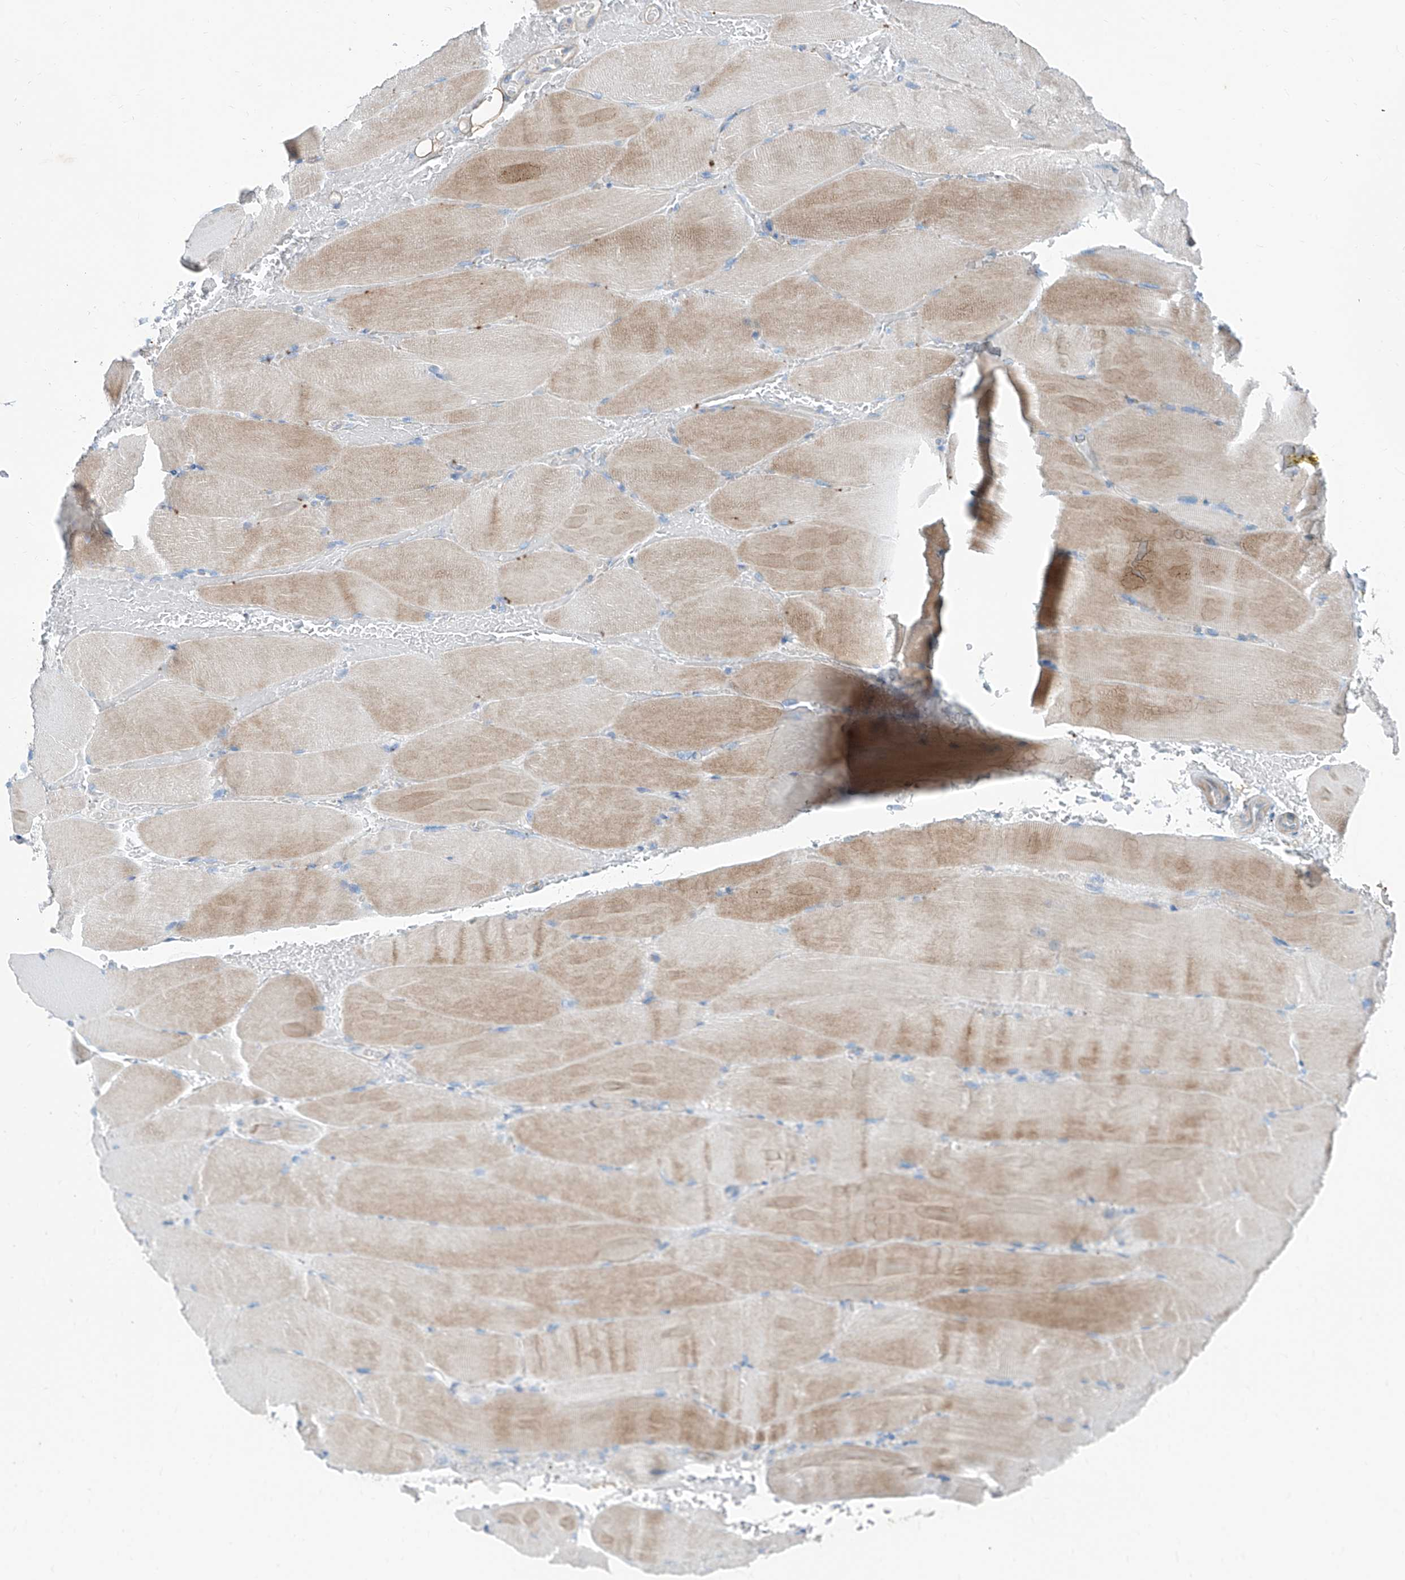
{"staining": {"intensity": "weak", "quantity": "25%-75%", "location": "cytoplasmic/membranous"}, "tissue": "skeletal muscle", "cell_type": "Myocytes", "image_type": "normal", "snomed": [{"axis": "morphology", "description": "Normal tissue, NOS"}, {"axis": "topography", "description": "Skeletal muscle"}, {"axis": "topography", "description": "Parathyroid gland"}], "caption": "Human skeletal muscle stained with a brown dye reveals weak cytoplasmic/membranous positive staining in approximately 25%-75% of myocytes.", "gene": "ANKRD34A", "patient": {"sex": "female", "age": 37}}